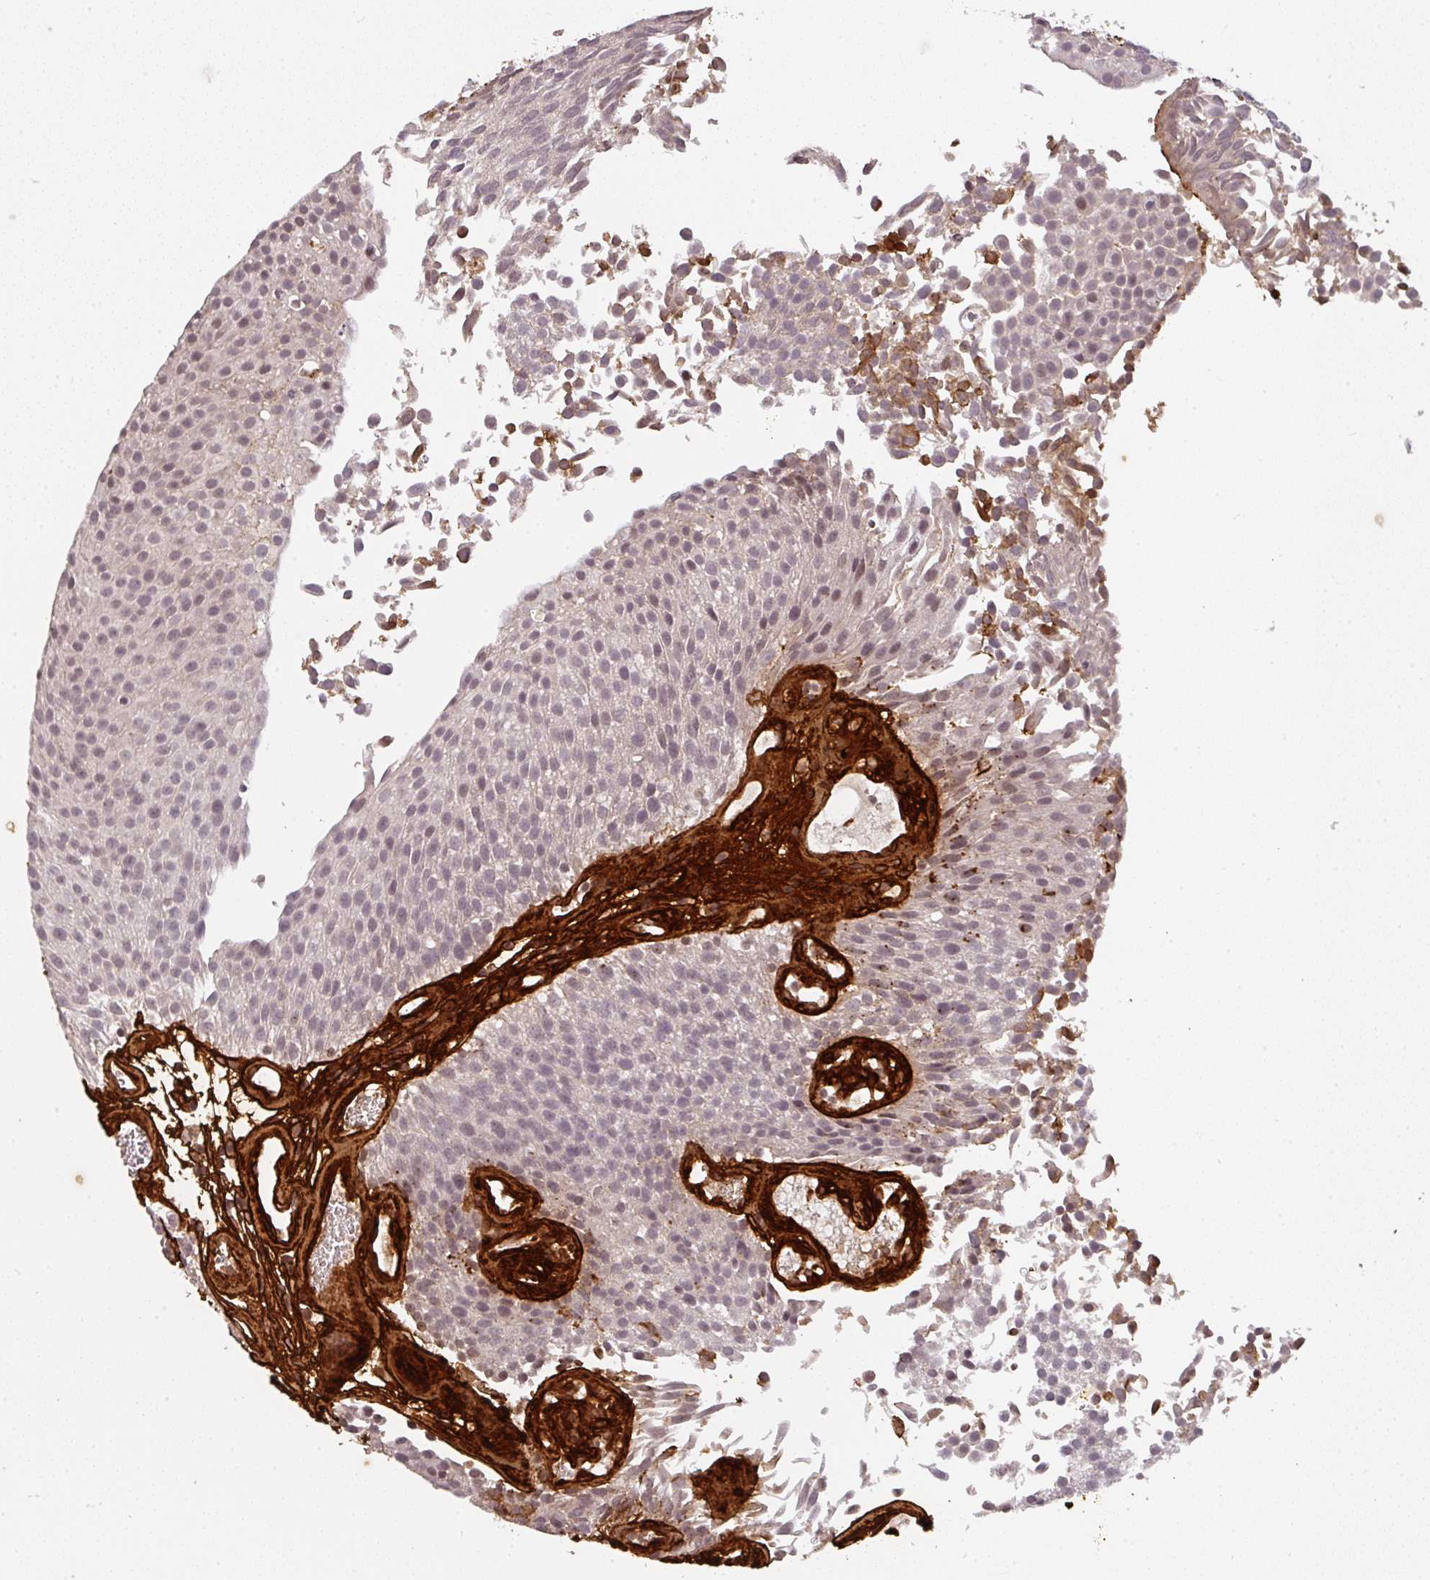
{"staining": {"intensity": "negative", "quantity": "none", "location": "none"}, "tissue": "urothelial cancer", "cell_type": "Tumor cells", "image_type": "cancer", "snomed": [{"axis": "morphology", "description": "Urothelial carcinoma, Low grade"}, {"axis": "topography", "description": "Urinary bladder"}], "caption": "A histopathology image of human urothelial cancer is negative for staining in tumor cells.", "gene": "COL3A1", "patient": {"sex": "female", "age": 79}}